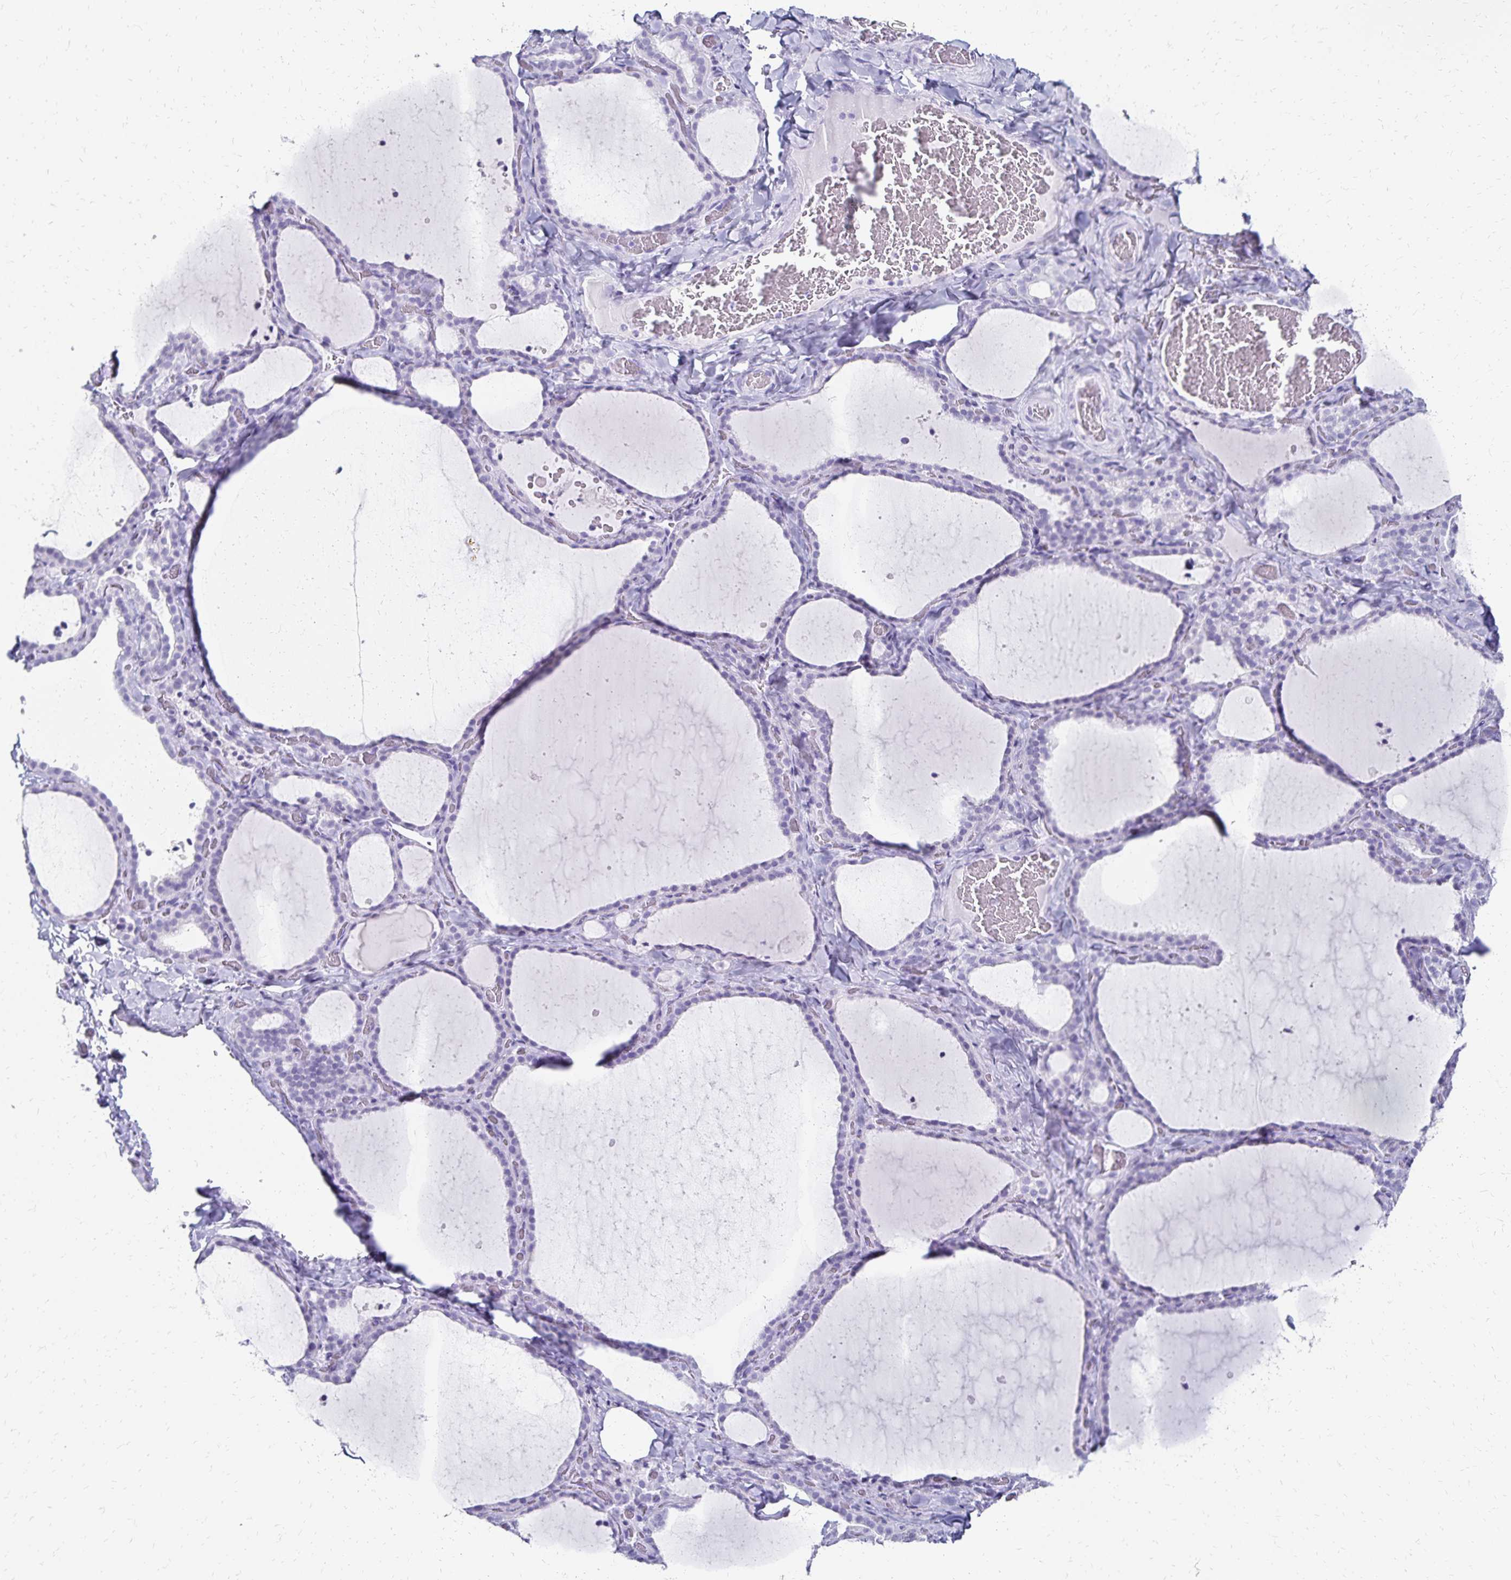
{"staining": {"intensity": "negative", "quantity": "none", "location": "none"}, "tissue": "thyroid gland", "cell_type": "Glandular cells", "image_type": "normal", "snomed": [{"axis": "morphology", "description": "Normal tissue, NOS"}, {"axis": "topography", "description": "Thyroid gland"}], "caption": "Immunohistochemical staining of unremarkable thyroid gland demonstrates no significant positivity in glandular cells. (DAB IHC visualized using brightfield microscopy, high magnification).", "gene": "GIP", "patient": {"sex": "female", "age": 22}}